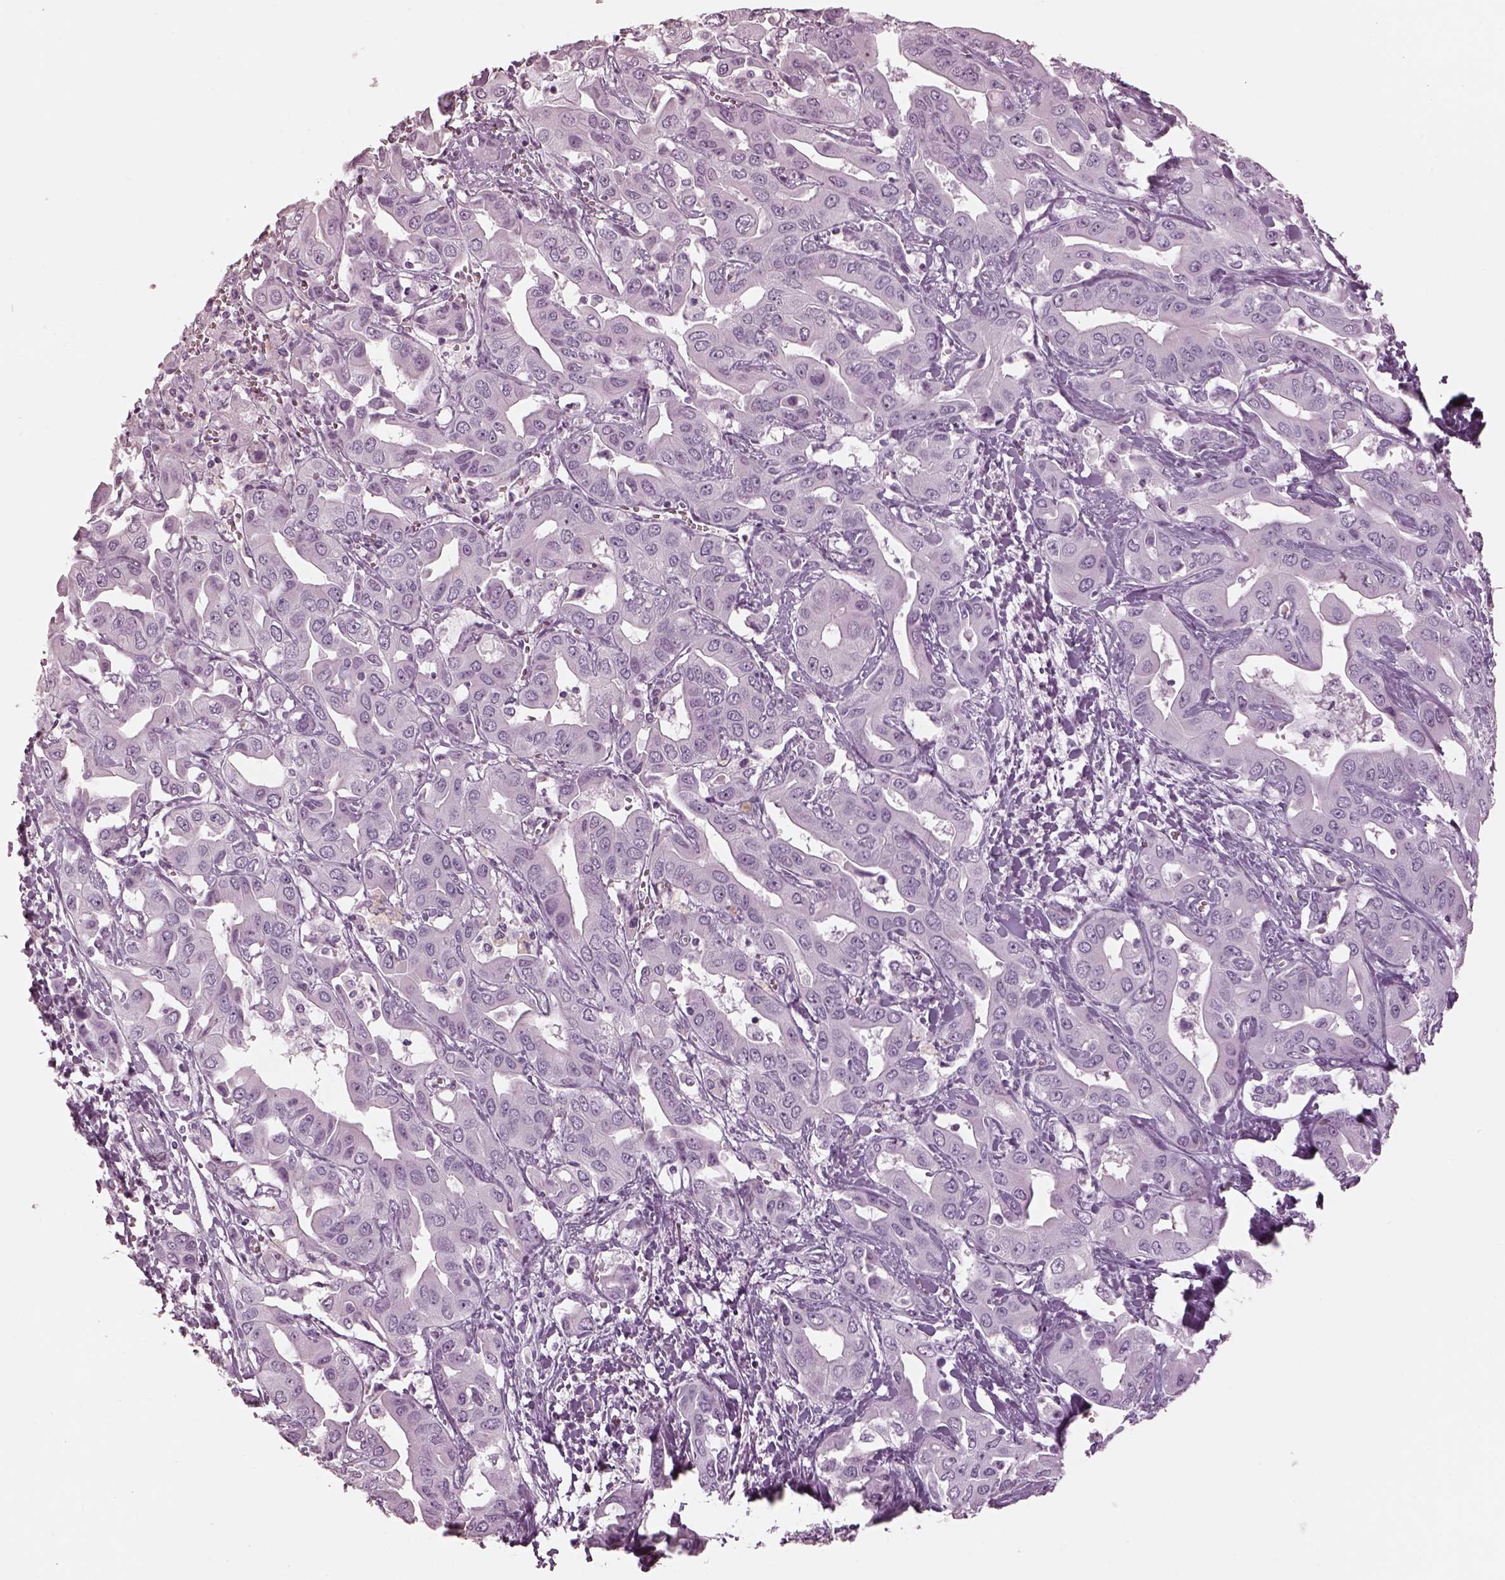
{"staining": {"intensity": "negative", "quantity": "none", "location": "none"}, "tissue": "liver cancer", "cell_type": "Tumor cells", "image_type": "cancer", "snomed": [{"axis": "morphology", "description": "Cholangiocarcinoma"}, {"axis": "topography", "description": "Liver"}], "caption": "Immunohistochemistry (IHC) micrograph of neoplastic tissue: human cholangiocarcinoma (liver) stained with DAB exhibits no significant protein expression in tumor cells.", "gene": "OPN4", "patient": {"sex": "female", "age": 52}}